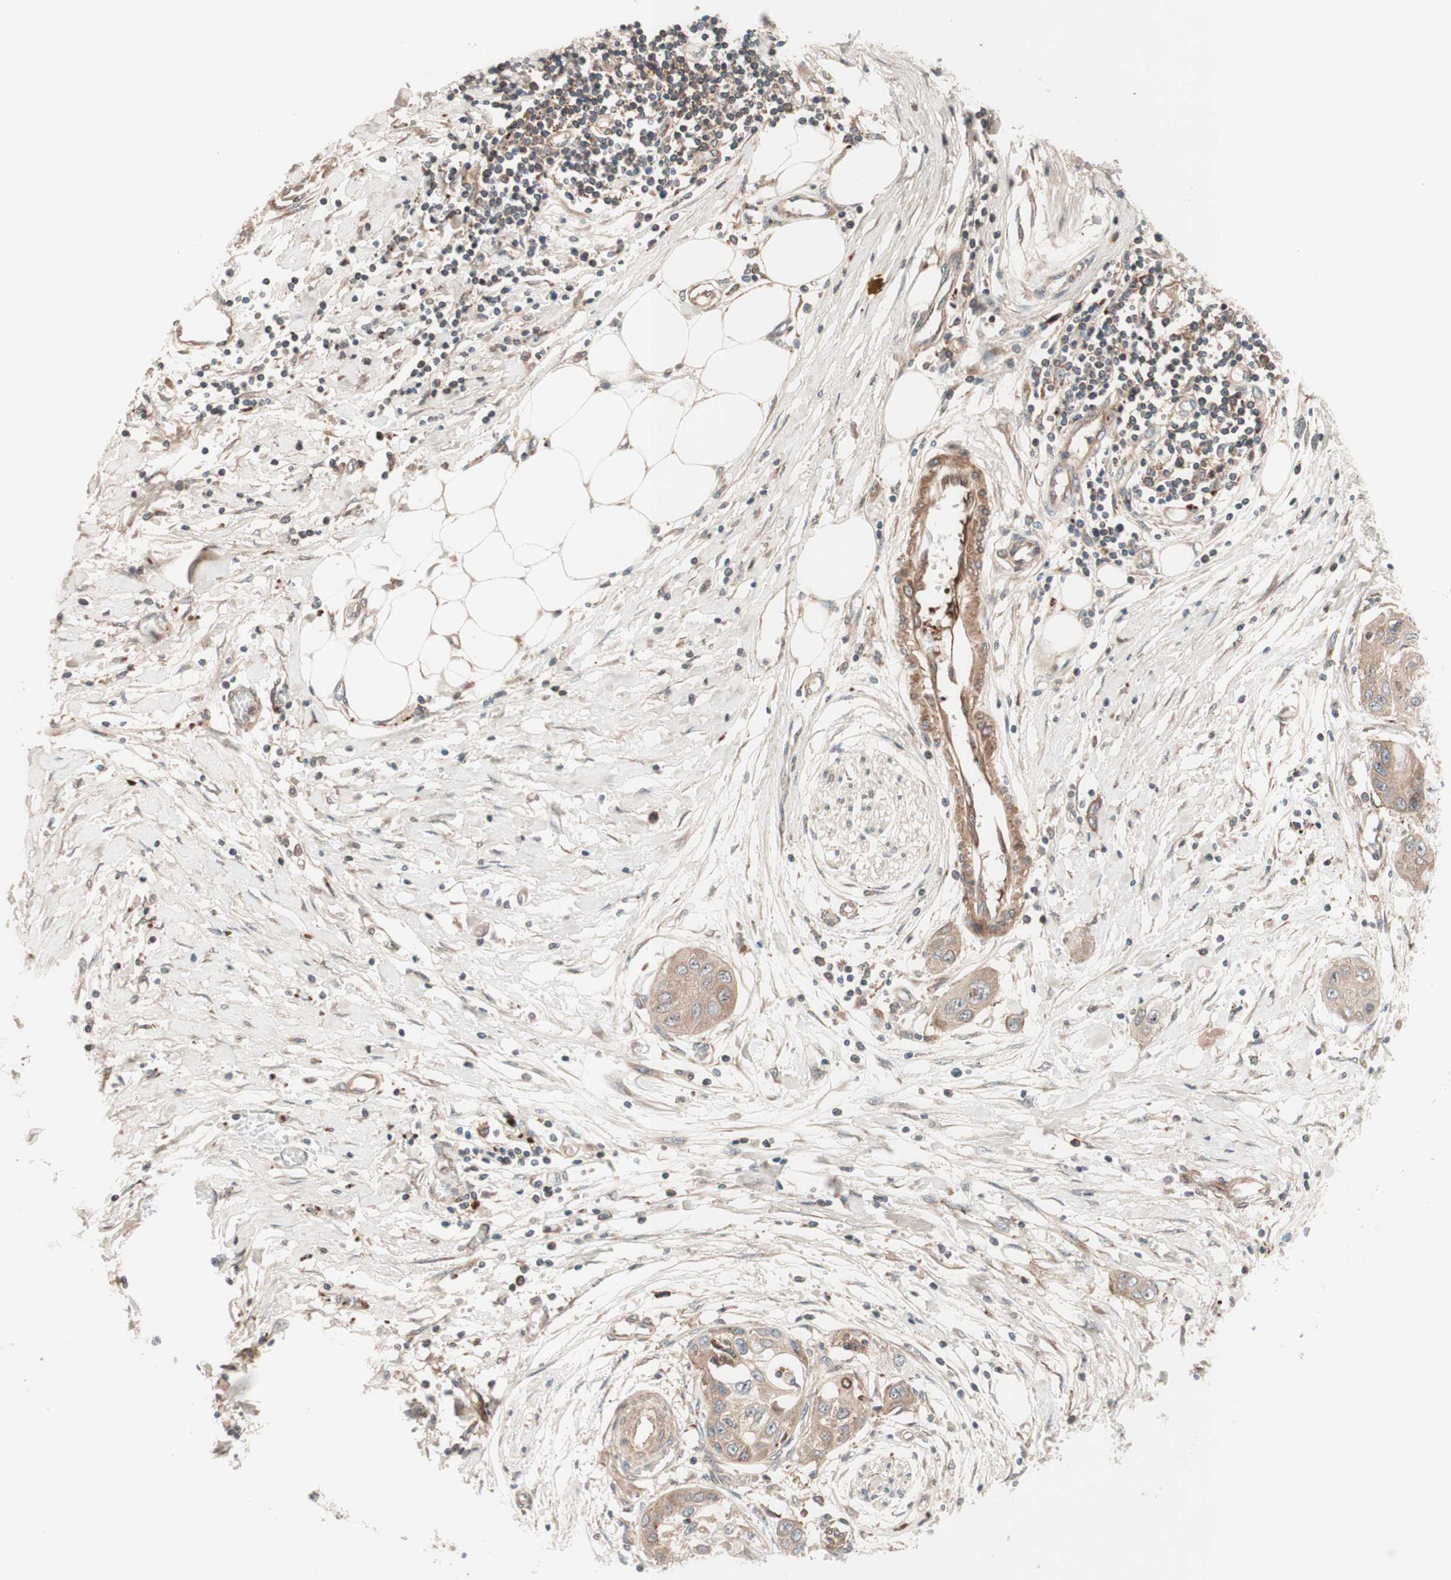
{"staining": {"intensity": "weak", "quantity": ">75%", "location": "cytoplasmic/membranous"}, "tissue": "pancreatic cancer", "cell_type": "Tumor cells", "image_type": "cancer", "snomed": [{"axis": "morphology", "description": "Adenocarcinoma, NOS"}, {"axis": "topography", "description": "Pancreas"}], "caption": "IHC staining of pancreatic cancer, which displays low levels of weak cytoplasmic/membranous expression in approximately >75% of tumor cells indicating weak cytoplasmic/membranous protein staining. The staining was performed using DAB (3,3'-diaminobenzidine) (brown) for protein detection and nuclei were counterstained in hematoxylin (blue).", "gene": "CCN4", "patient": {"sex": "female", "age": 70}}